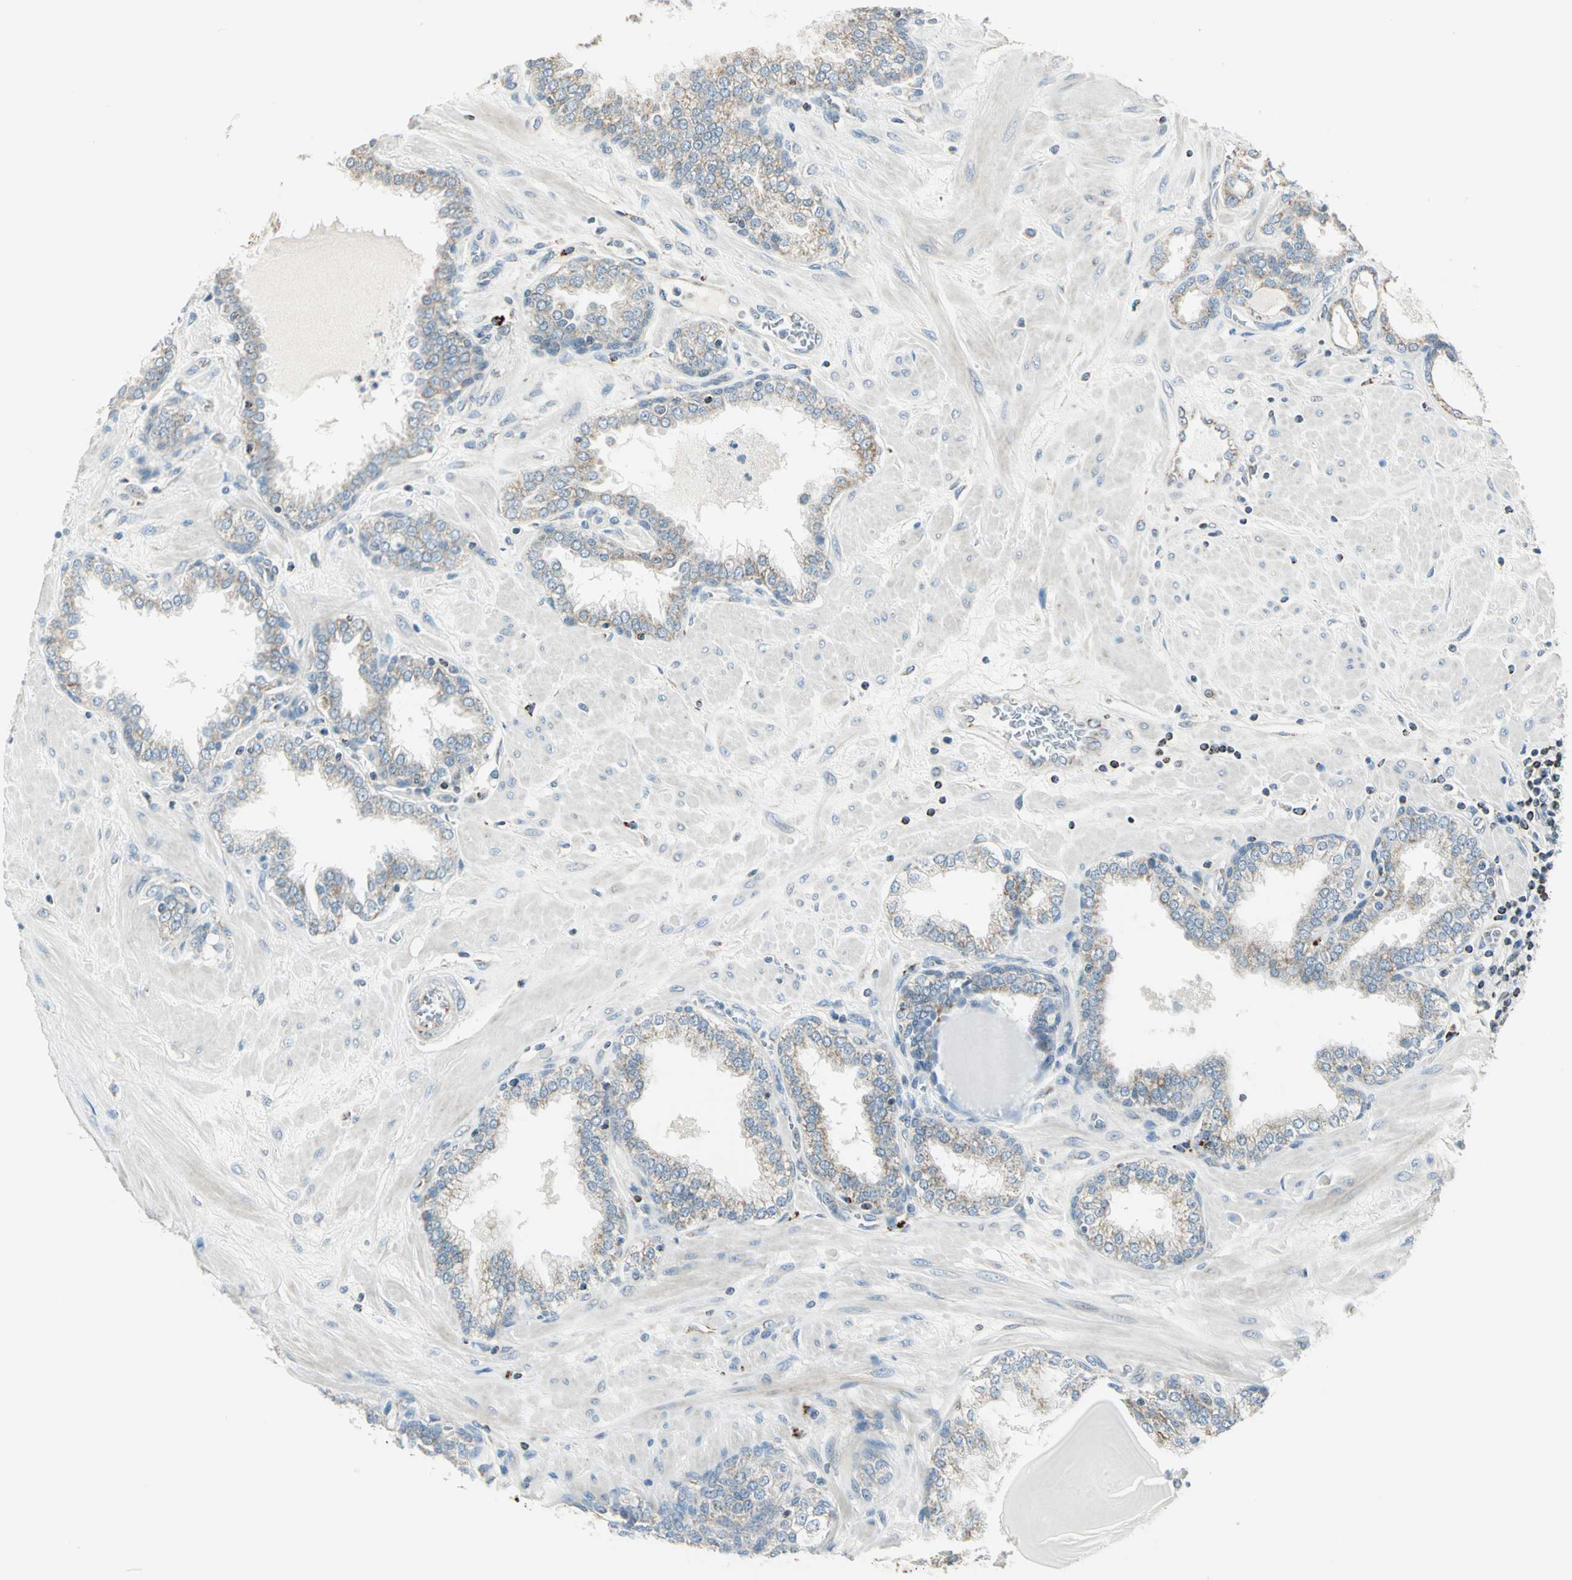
{"staining": {"intensity": "weak", "quantity": "25%-75%", "location": "cytoplasmic/membranous"}, "tissue": "prostate", "cell_type": "Glandular cells", "image_type": "normal", "snomed": [{"axis": "morphology", "description": "Normal tissue, NOS"}, {"axis": "topography", "description": "Prostate"}], "caption": "Prostate stained with DAB (3,3'-diaminobenzidine) IHC exhibits low levels of weak cytoplasmic/membranous staining in approximately 25%-75% of glandular cells. The staining is performed using DAB (3,3'-diaminobenzidine) brown chromogen to label protein expression. The nuclei are counter-stained blue using hematoxylin.", "gene": "ACADM", "patient": {"sex": "male", "age": 51}}